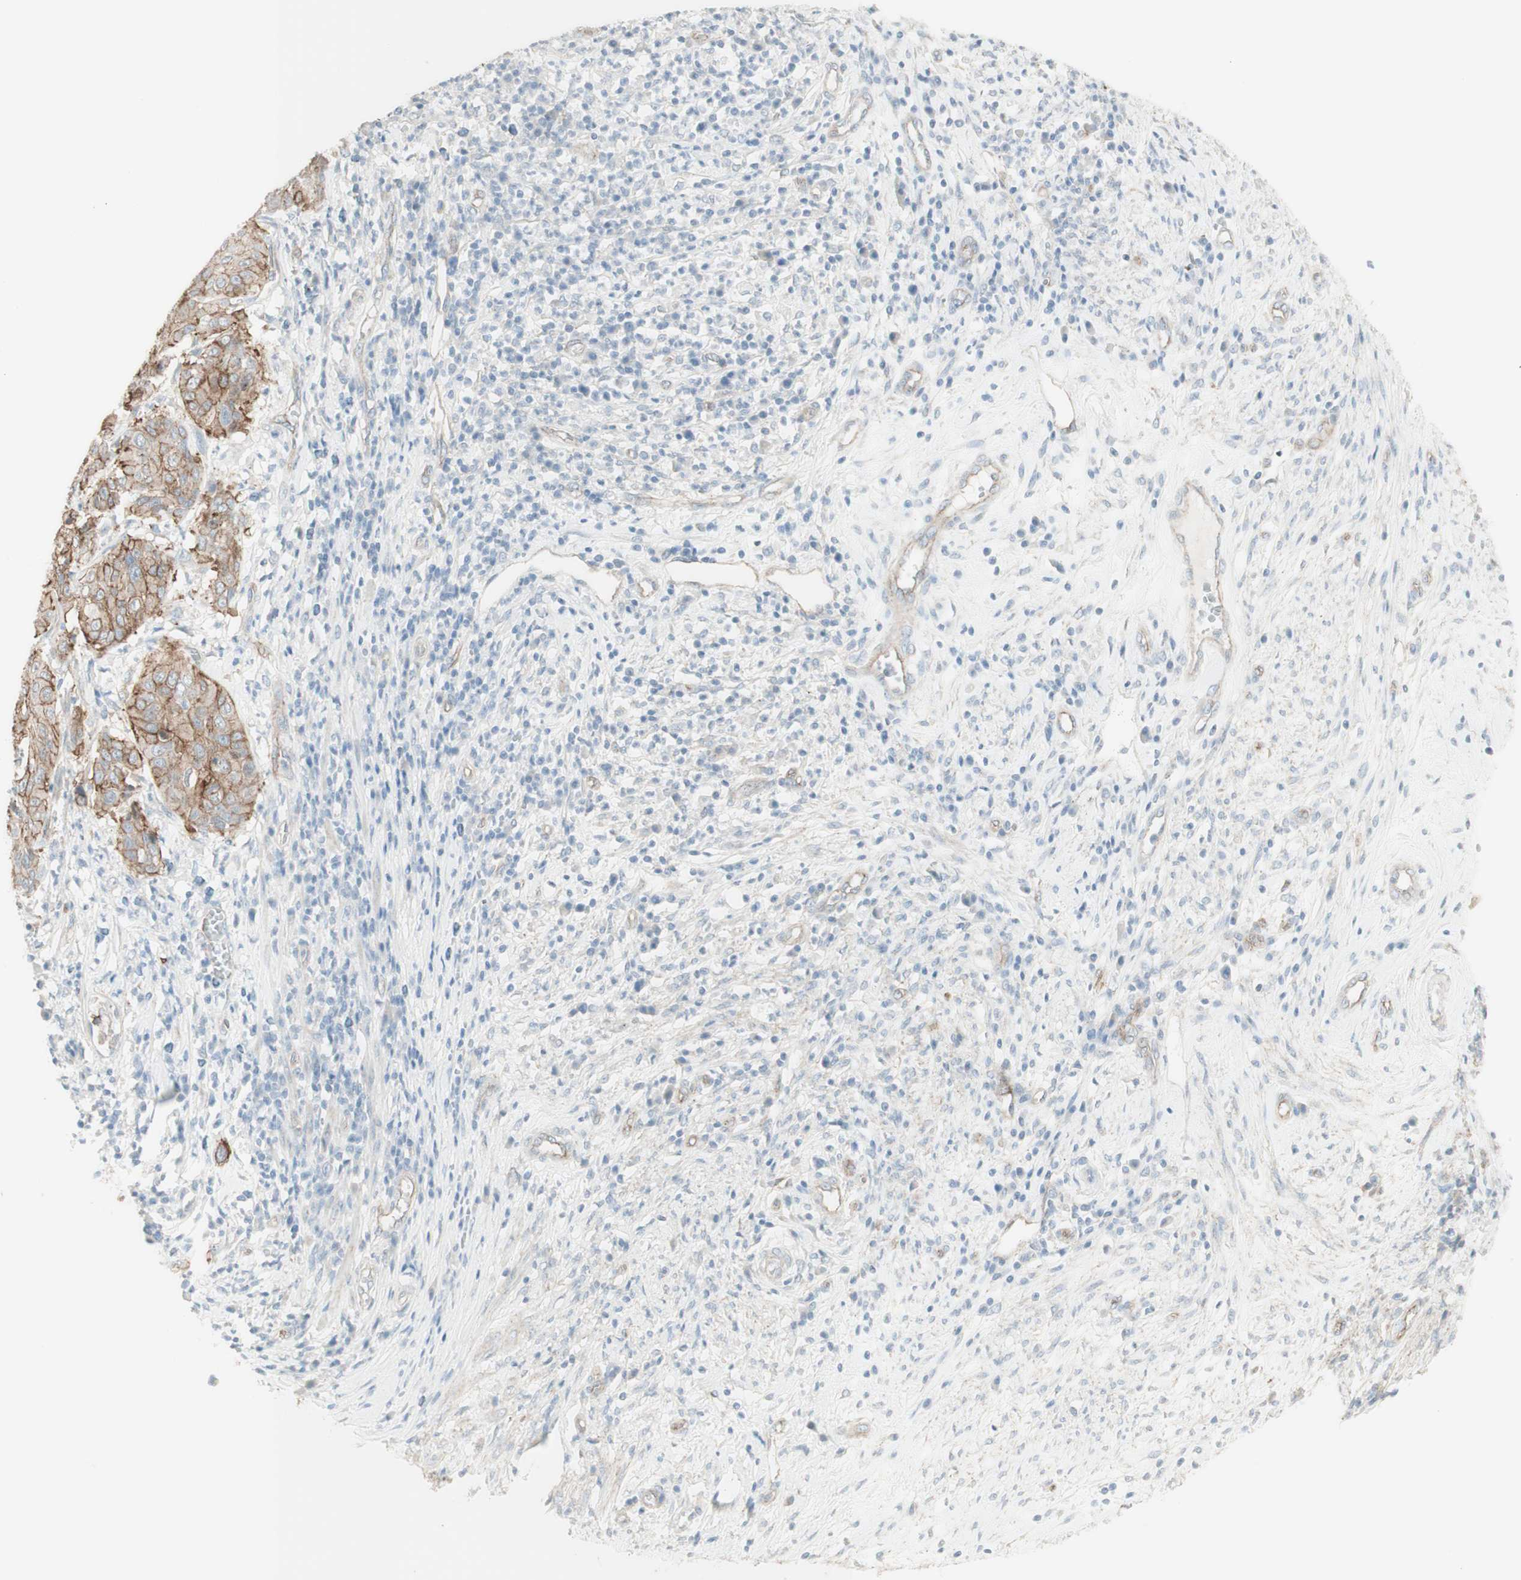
{"staining": {"intensity": "moderate", "quantity": "25%-75%", "location": "cytoplasmic/membranous"}, "tissue": "cervical cancer", "cell_type": "Tumor cells", "image_type": "cancer", "snomed": [{"axis": "morphology", "description": "Normal tissue, NOS"}, {"axis": "morphology", "description": "Squamous cell carcinoma, NOS"}, {"axis": "topography", "description": "Cervix"}], "caption": "The photomicrograph reveals staining of cervical cancer, revealing moderate cytoplasmic/membranous protein expression (brown color) within tumor cells. The protein of interest is shown in brown color, while the nuclei are stained blue.", "gene": "MYO6", "patient": {"sex": "female", "age": 39}}